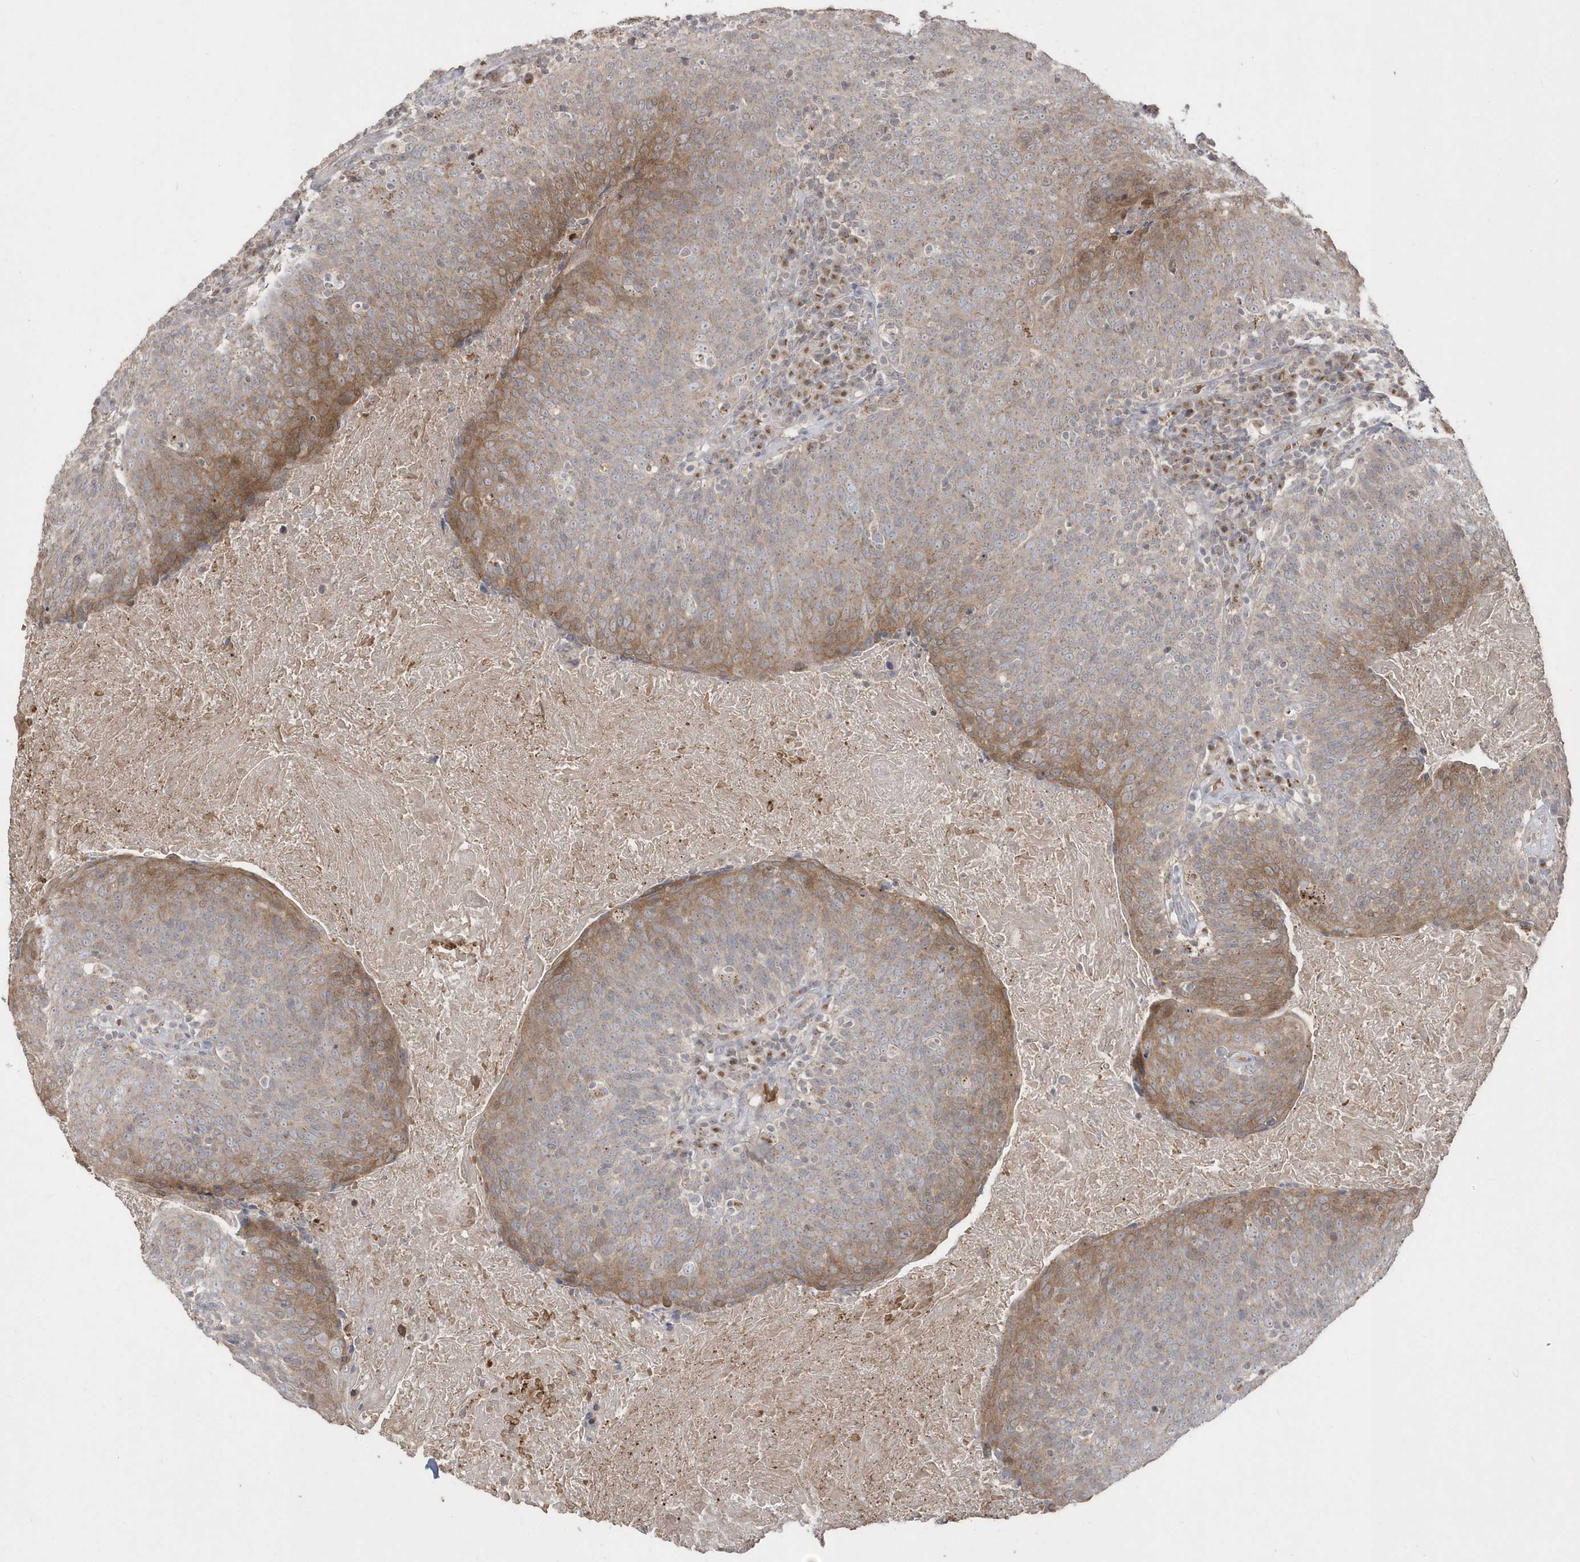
{"staining": {"intensity": "moderate", "quantity": "25%-75%", "location": "cytoplasmic/membranous"}, "tissue": "head and neck cancer", "cell_type": "Tumor cells", "image_type": "cancer", "snomed": [{"axis": "morphology", "description": "Squamous cell carcinoma, NOS"}, {"axis": "morphology", "description": "Squamous cell carcinoma, metastatic, NOS"}, {"axis": "topography", "description": "Lymph node"}, {"axis": "topography", "description": "Head-Neck"}], "caption": "An image showing moderate cytoplasmic/membranous staining in about 25%-75% of tumor cells in head and neck cancer (metastatic squamous cell carcinoma), as visualized by brown immunohistochemical staining.", "gene": "GEMIN6", "patient": {"sex": "male", "age": 62}}